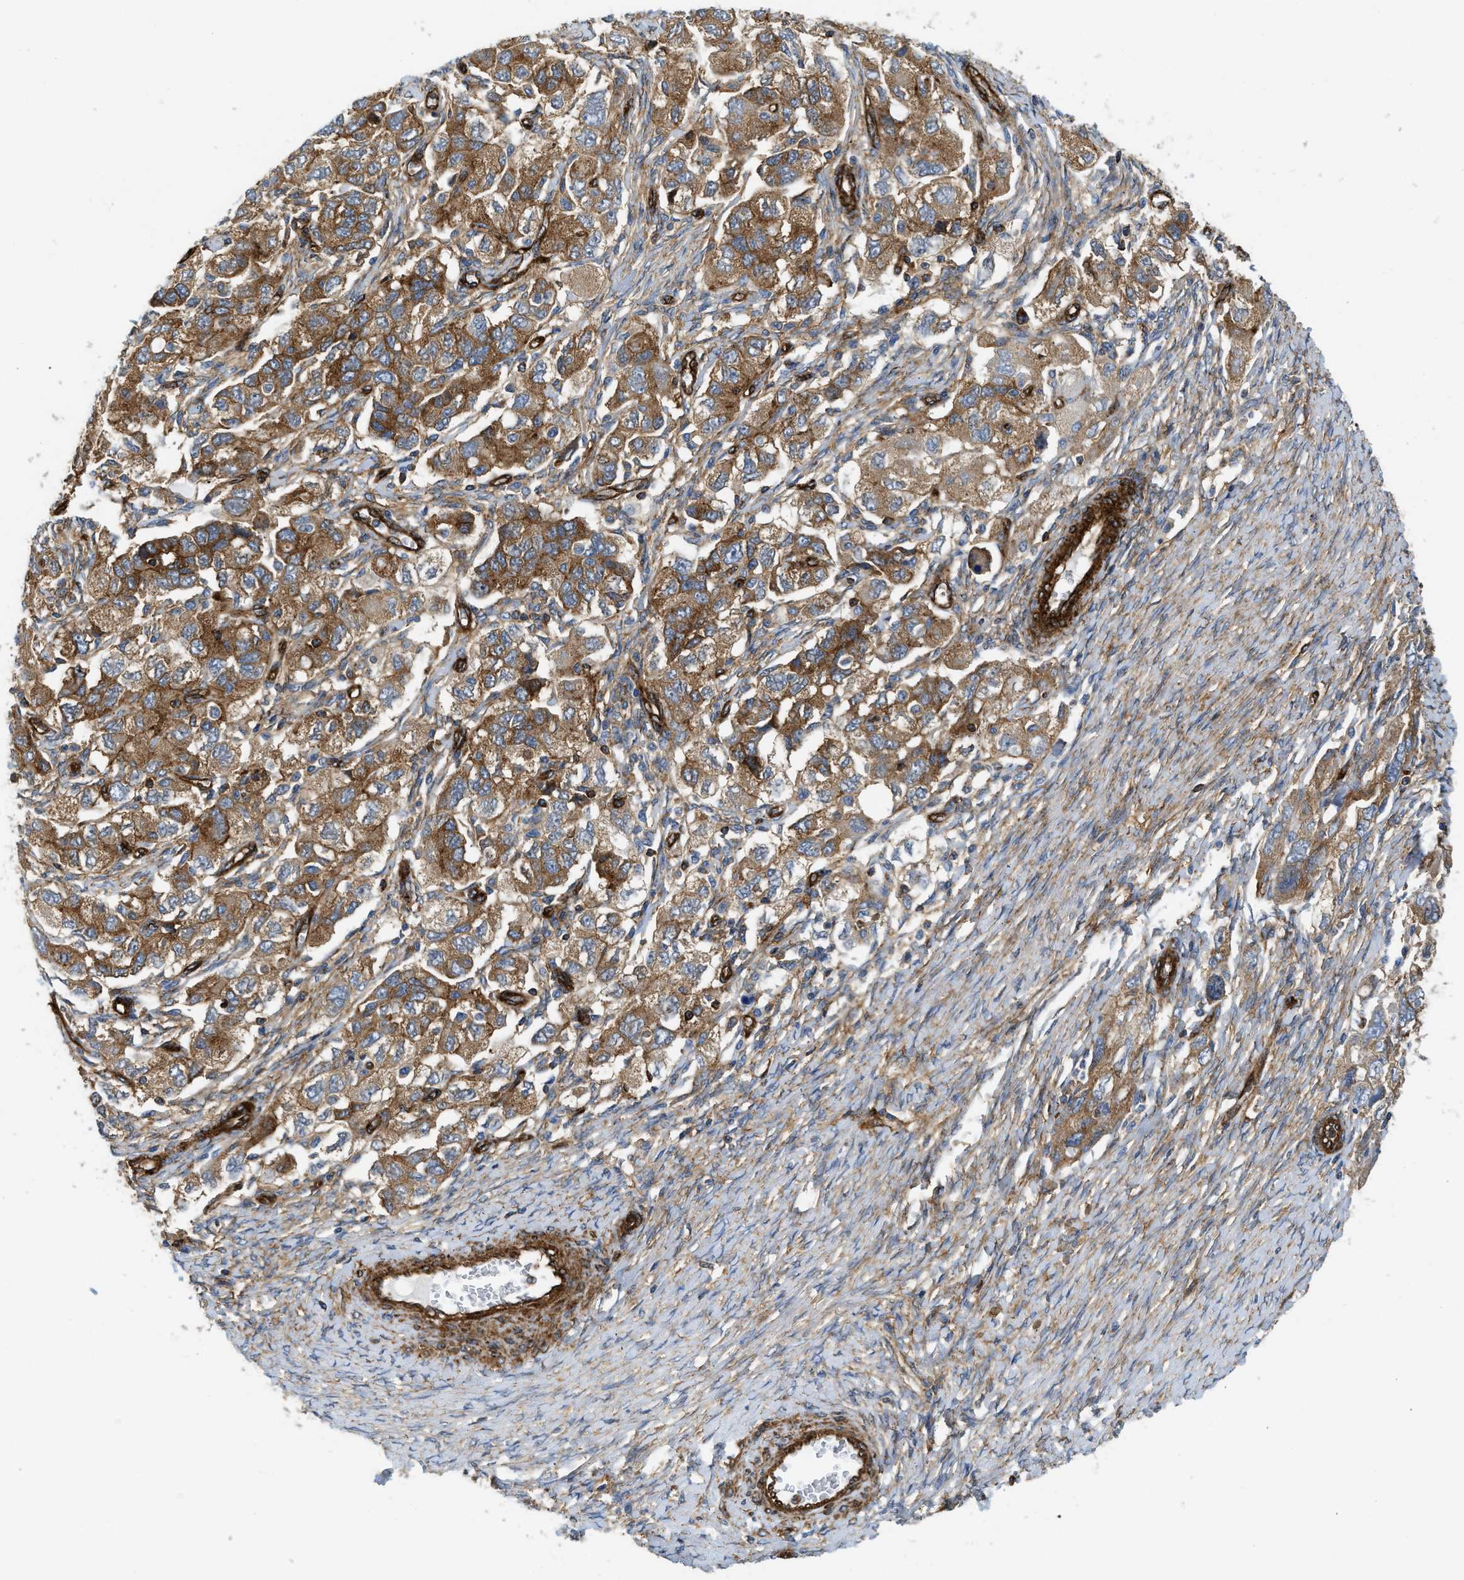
{"staining": {"intensity": "moderate", "quantity": ">75%", "location": "cytoplasmic/membranous"}, "tissue": "ovarian cancer", "cell_type": "Tumor cells", "image_type": "cancer", "snomed": [{"axis": "morphology", "description": "Carcinoma, NOS"}, {"axis": "morphology", "description": "Cystadenocarcinoma, serous, NOS"}, {"axis": "topography", "description": "Ovary"}], "caption": "A brown stain highlights moderate cytoplasmic/membranous staining of a protein in human serous cystadenocarcinoma (ovarian) tumor cells.", "gene": "HIP1", "patient": {"sex": "female", "age": 69}}